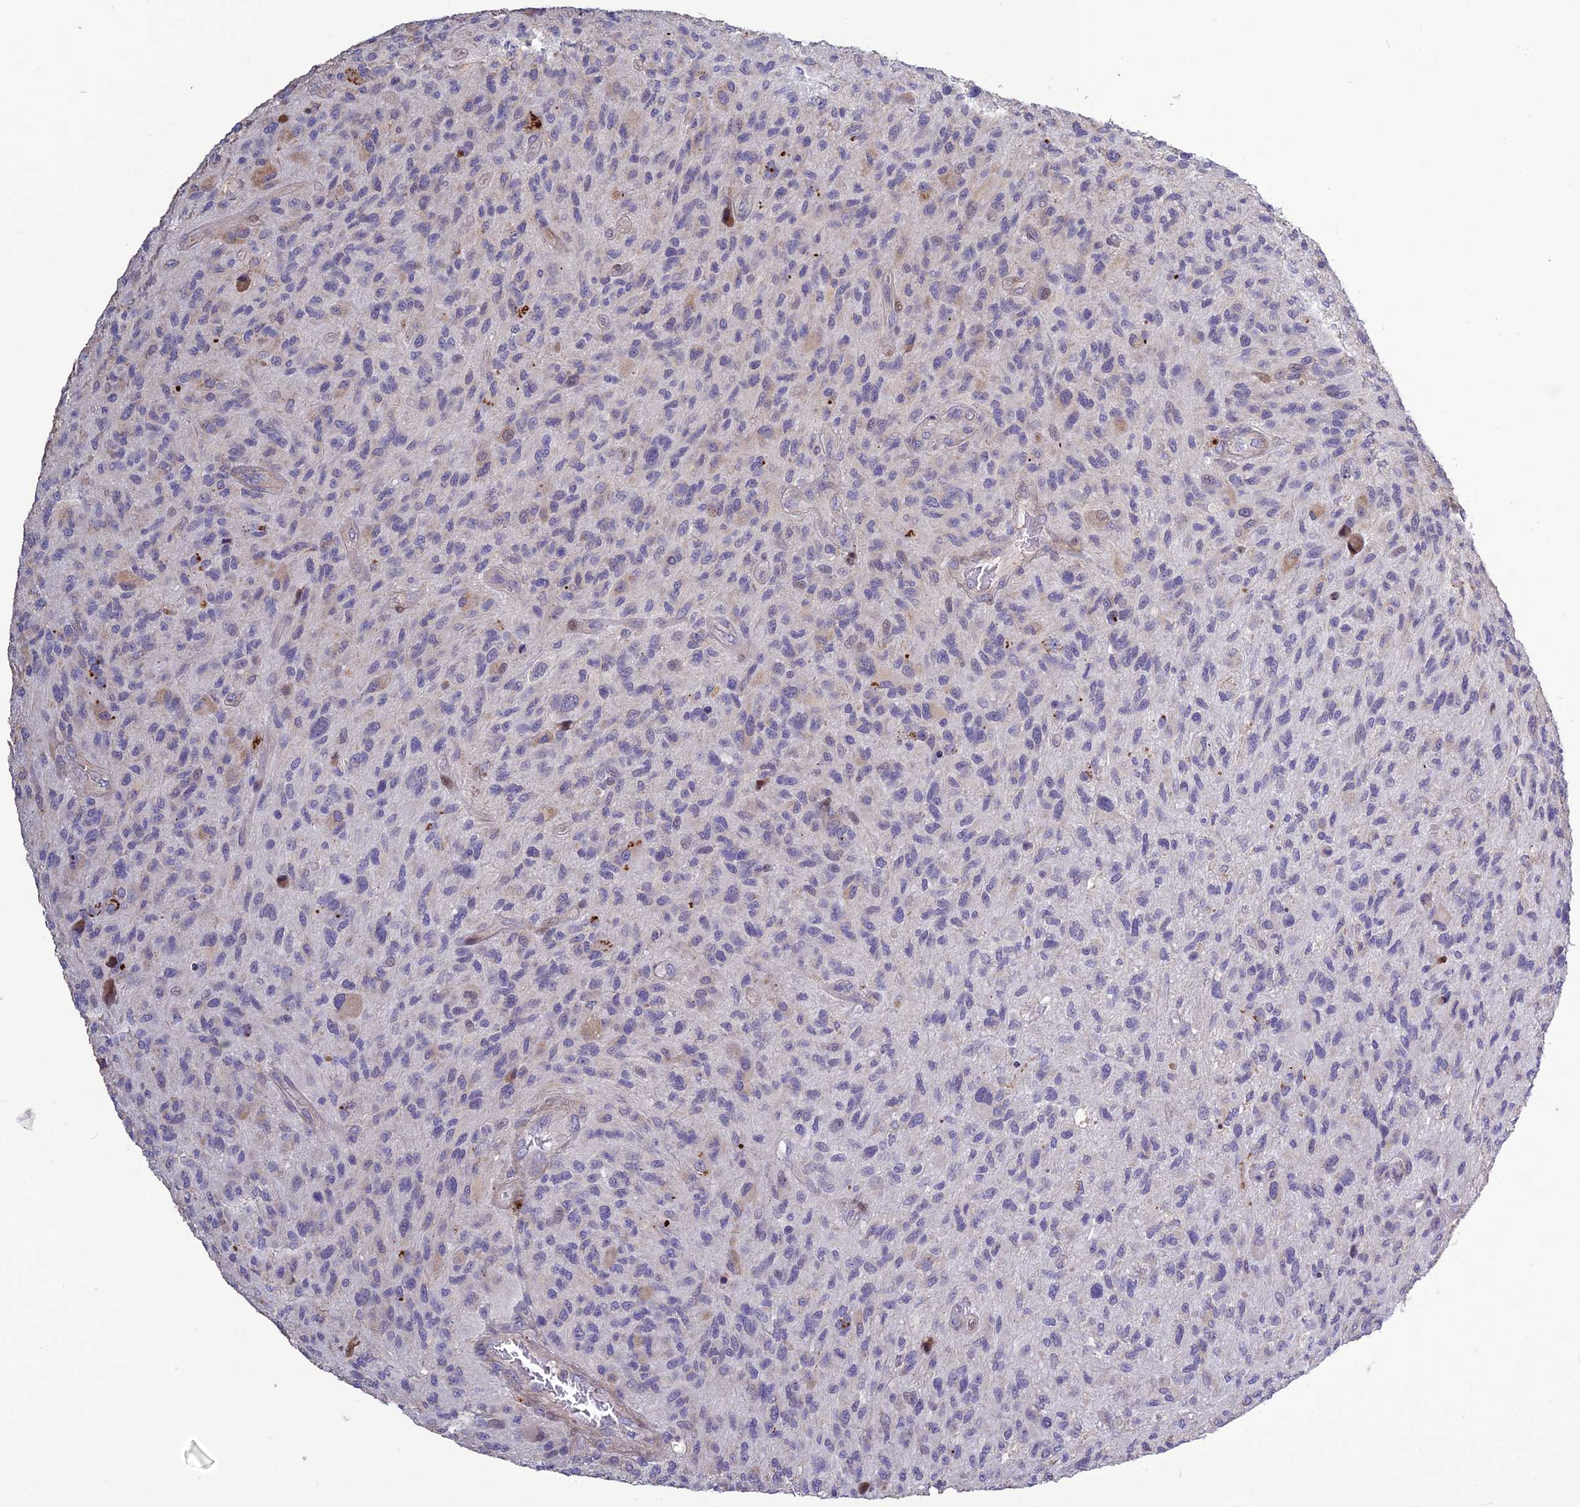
{"staining": {"intensity": "negative", "quantity": "none", "location": "none"}, "tissue": "glioma", "cell_type": "Tumor cells", "image_type": "cancer", "snomed": [{"axis": "morphology", "description": "Glioma, malignant, High grade"}, {"axis": "topography", "description": "Brain"}], "caption": "Immunohistochemical staining of human glioma displays no significant expression in tumor cells. (DAB IHC visualized using brightfield microscopy, high magnification).", "gene": "SPG21", "patient": {"sex": "male", "age": 47}}